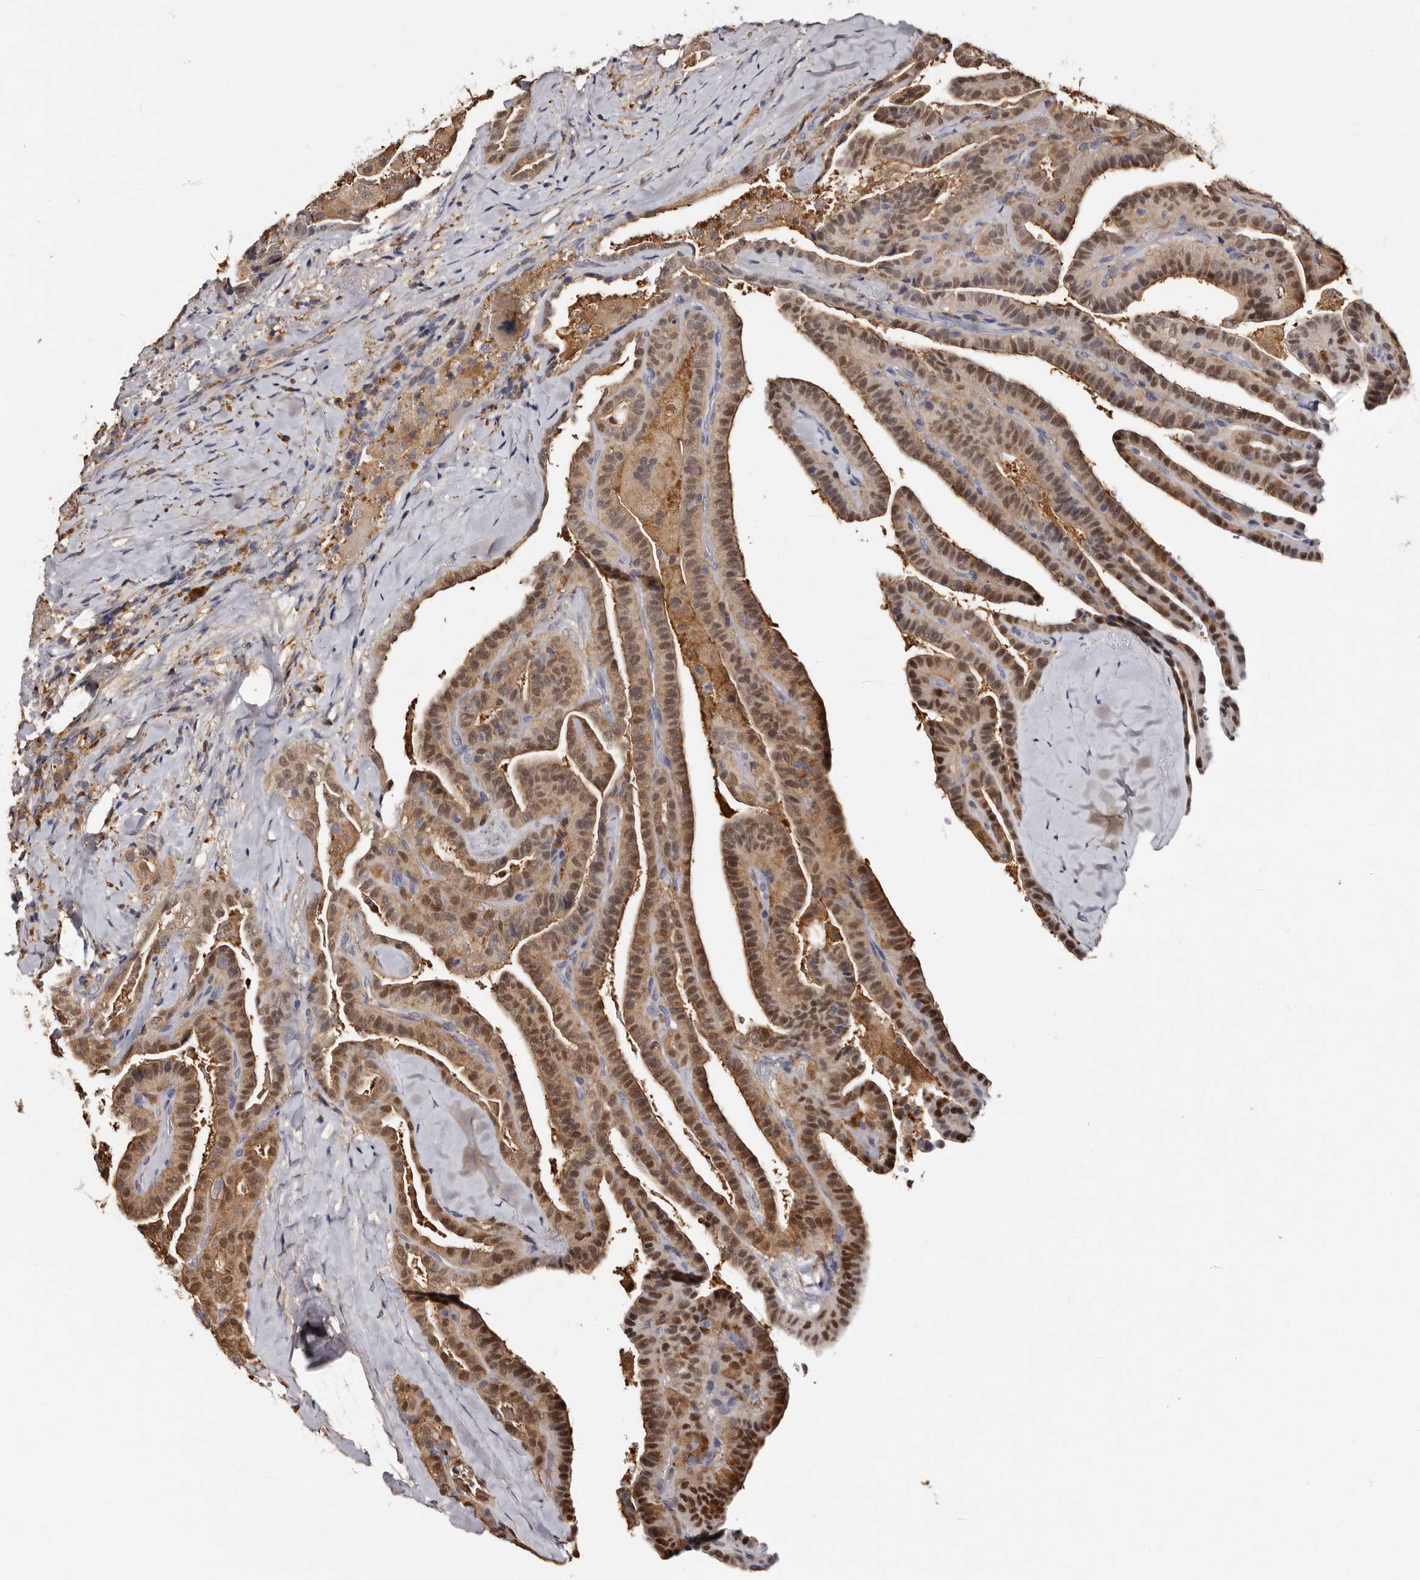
{"staining": {"intensity": "weak", "quantity": ">75%", "location": "cytoplasmic/membranous,nuclear"}, "tissue": "thyroid cancer", "cell_type": "Tumor cells", "image_type": "cancer", "snomed": [{"axis": "morphology", "description": "Papillary adenocarcinoma, NOS"}, {"axis": "topography", "description": "Thyroid gland"}], "caption": "Human papillary adenocarcinoma (thyroid) stained for a protein (brown) reveals weak cytoplasmic/membranous and nuclear positive positivity in about >75% of tumor cells.", "gene": "DNPH1", "patient": {"sex": "male", "age": 77}}